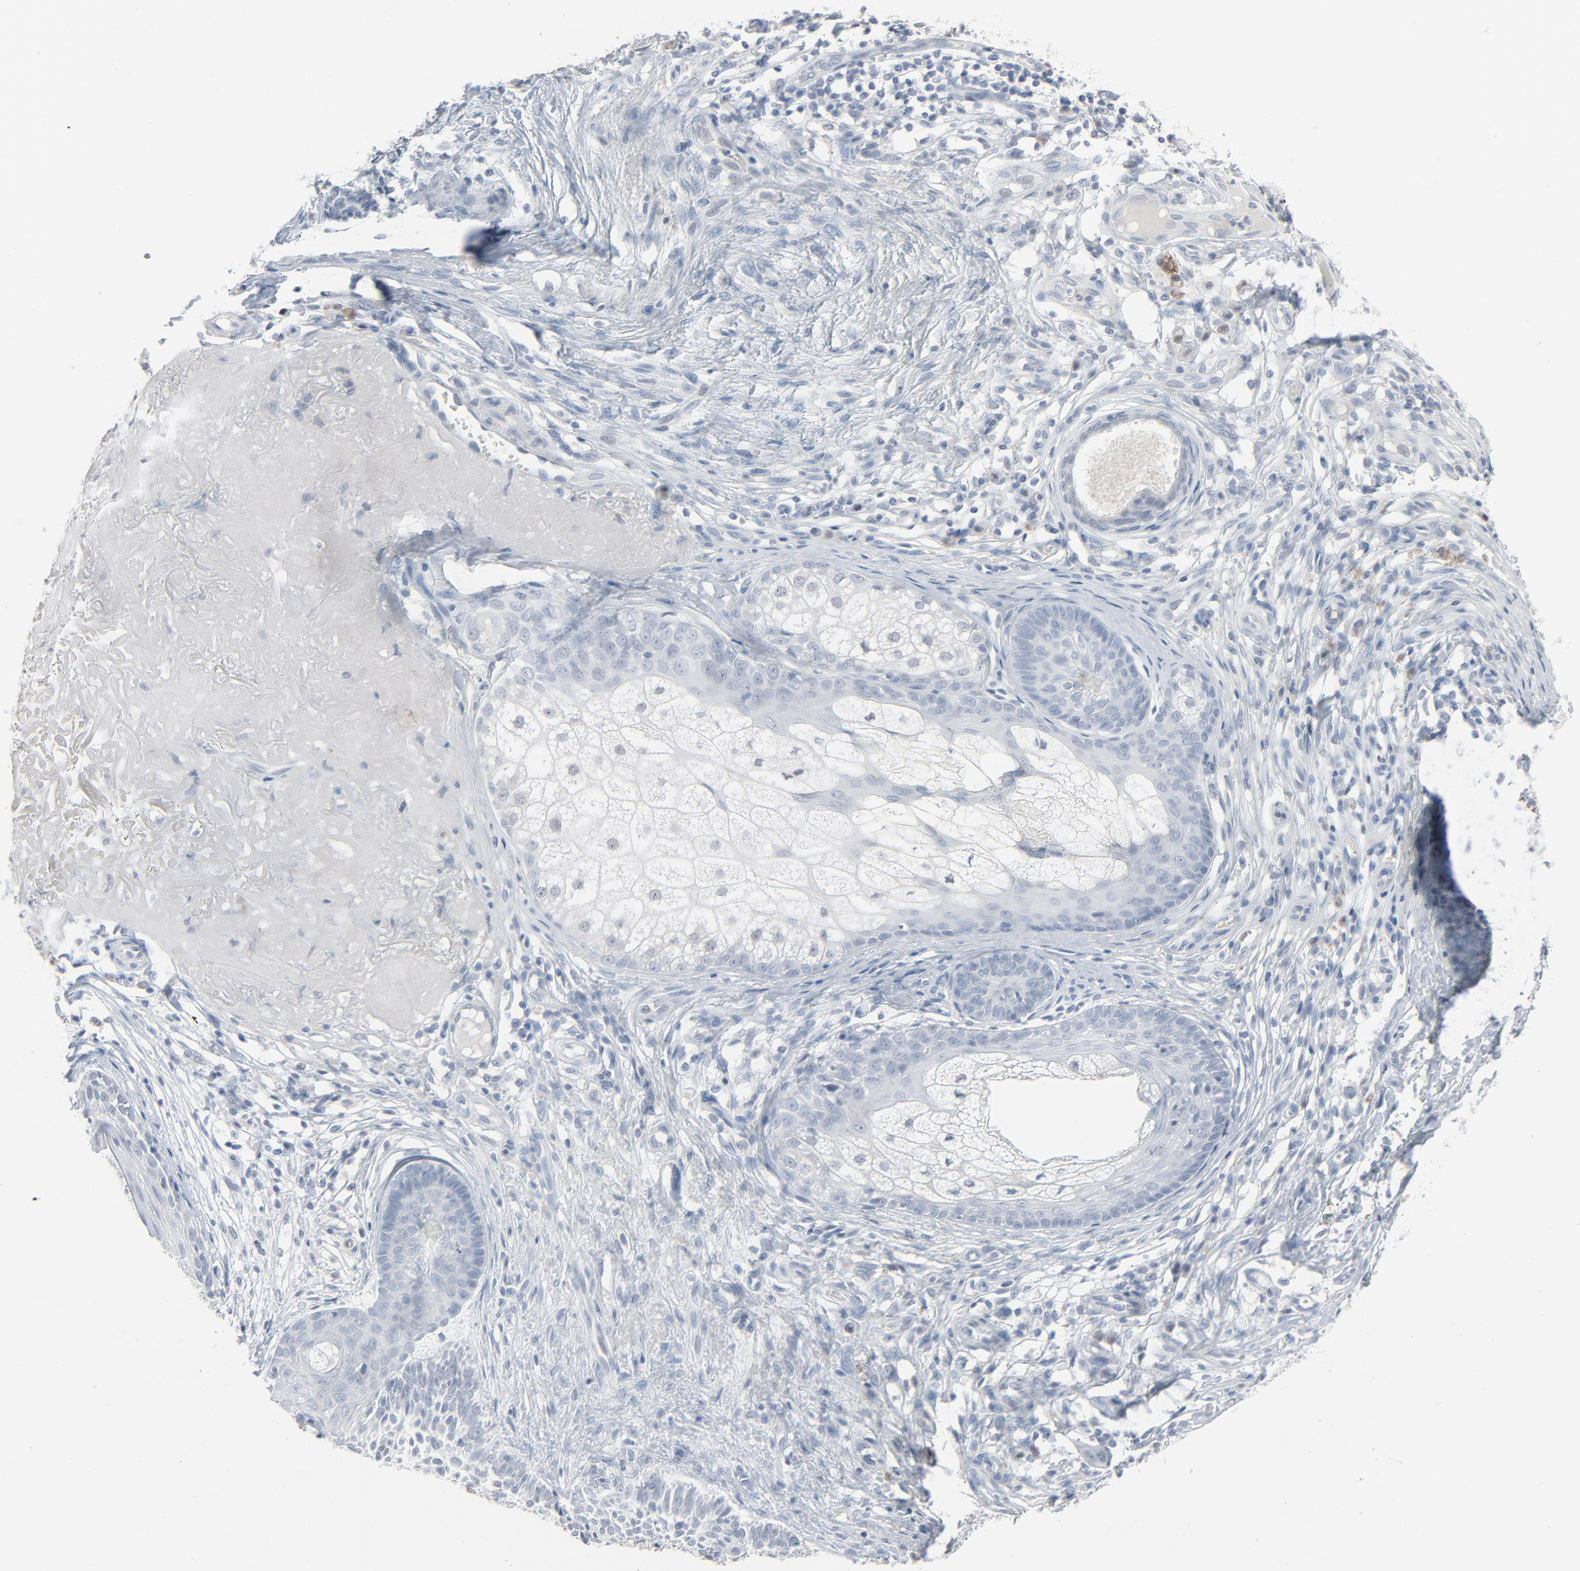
{"staining": {"intensity": "negative", "quantity": "none", "location": "none"}, "tissue": "skin cancer", "cell_type": "Tumor cells", "image_type": "cancer", "snomed": [{"axis": "morphology", "description": "Basal cell carcinoma"}, {"axis": "topography", "description": "Skin"}], "caption": "Tumor cells show no significant protein positivity in skin cancer.", "gene": "SAGE1", "patient": {"sex": "male", "age": 74}}